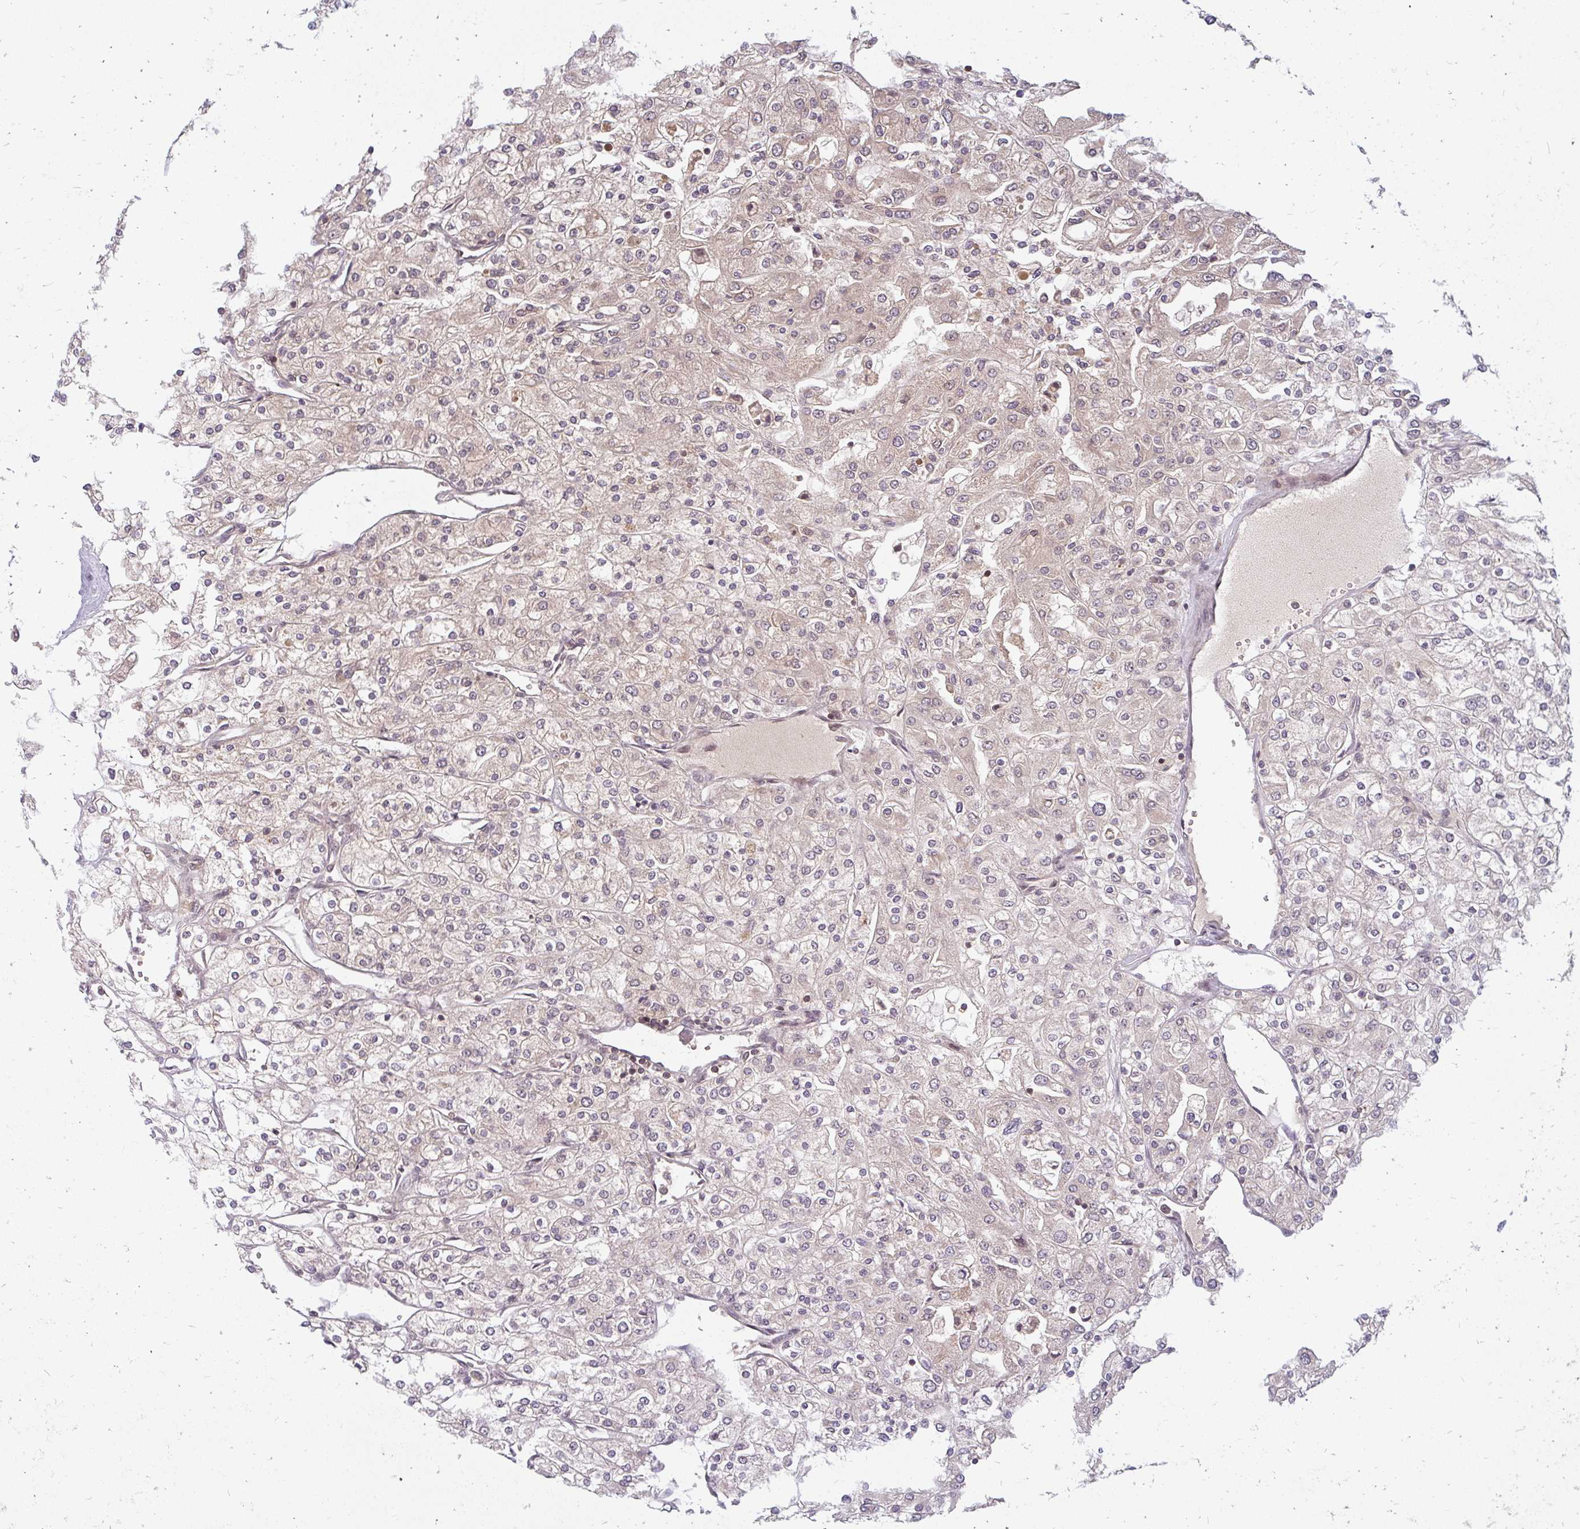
{"staining": {"intensity": "weak", "quantity": "<25%", "location": "cytoplasmic/membranous"}, "tissue": "renal cancer", "cell_type": "Tumor cells", "image_type": "cancer", "snomed": [{"axis": "morphology", "description": "Adenocarcinoma, NOS"}, {"axis": "topography", "description": "Kidney"}], "caption": "High magnification brightfield microscopy of renal cancer stained with DAB (3,3'-diaminobenzidine) (brown) and counterstained with hematoxylin (blue): tumor cells show no significant expression.", "gene": "GTF3C6", "patient": {"sex": "male", "age": 80}}